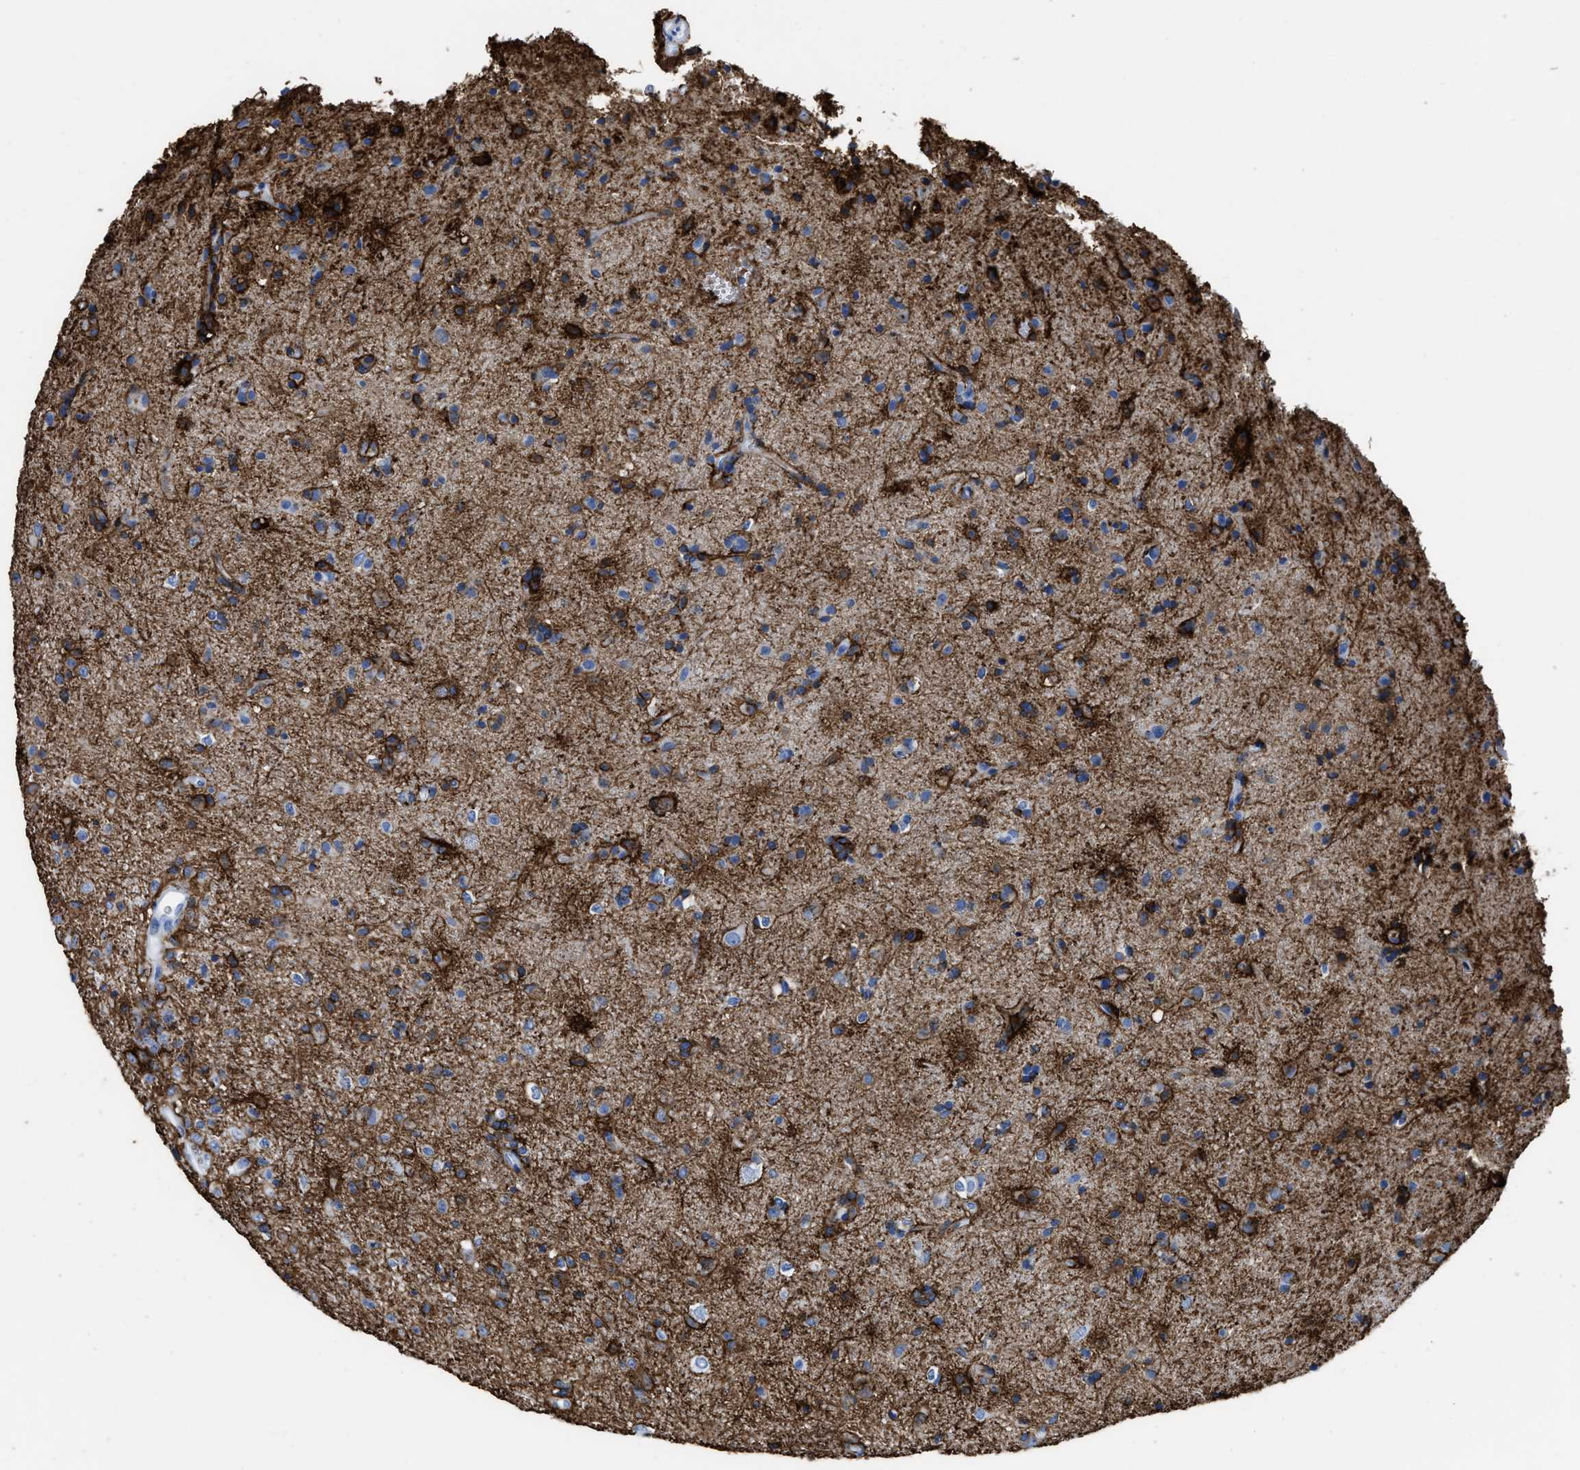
{"staining": {"intensity": "negative", "quantity": "none", "location": "none"}, "tissue": "glioma", "cell_type": "Tumor cells", "image_type": "cancer", "snomed": [{"axis": "morphology", "description": "Glioma, malignant, Low grade"}, {"axis": "topography", "description": "Brain"}], "caption": "Immunohistochemical staining of human glioma displays no significant staining in tumor cells.", "gene": "AQP1", "patient": {"sex": "male", "age": 65}}